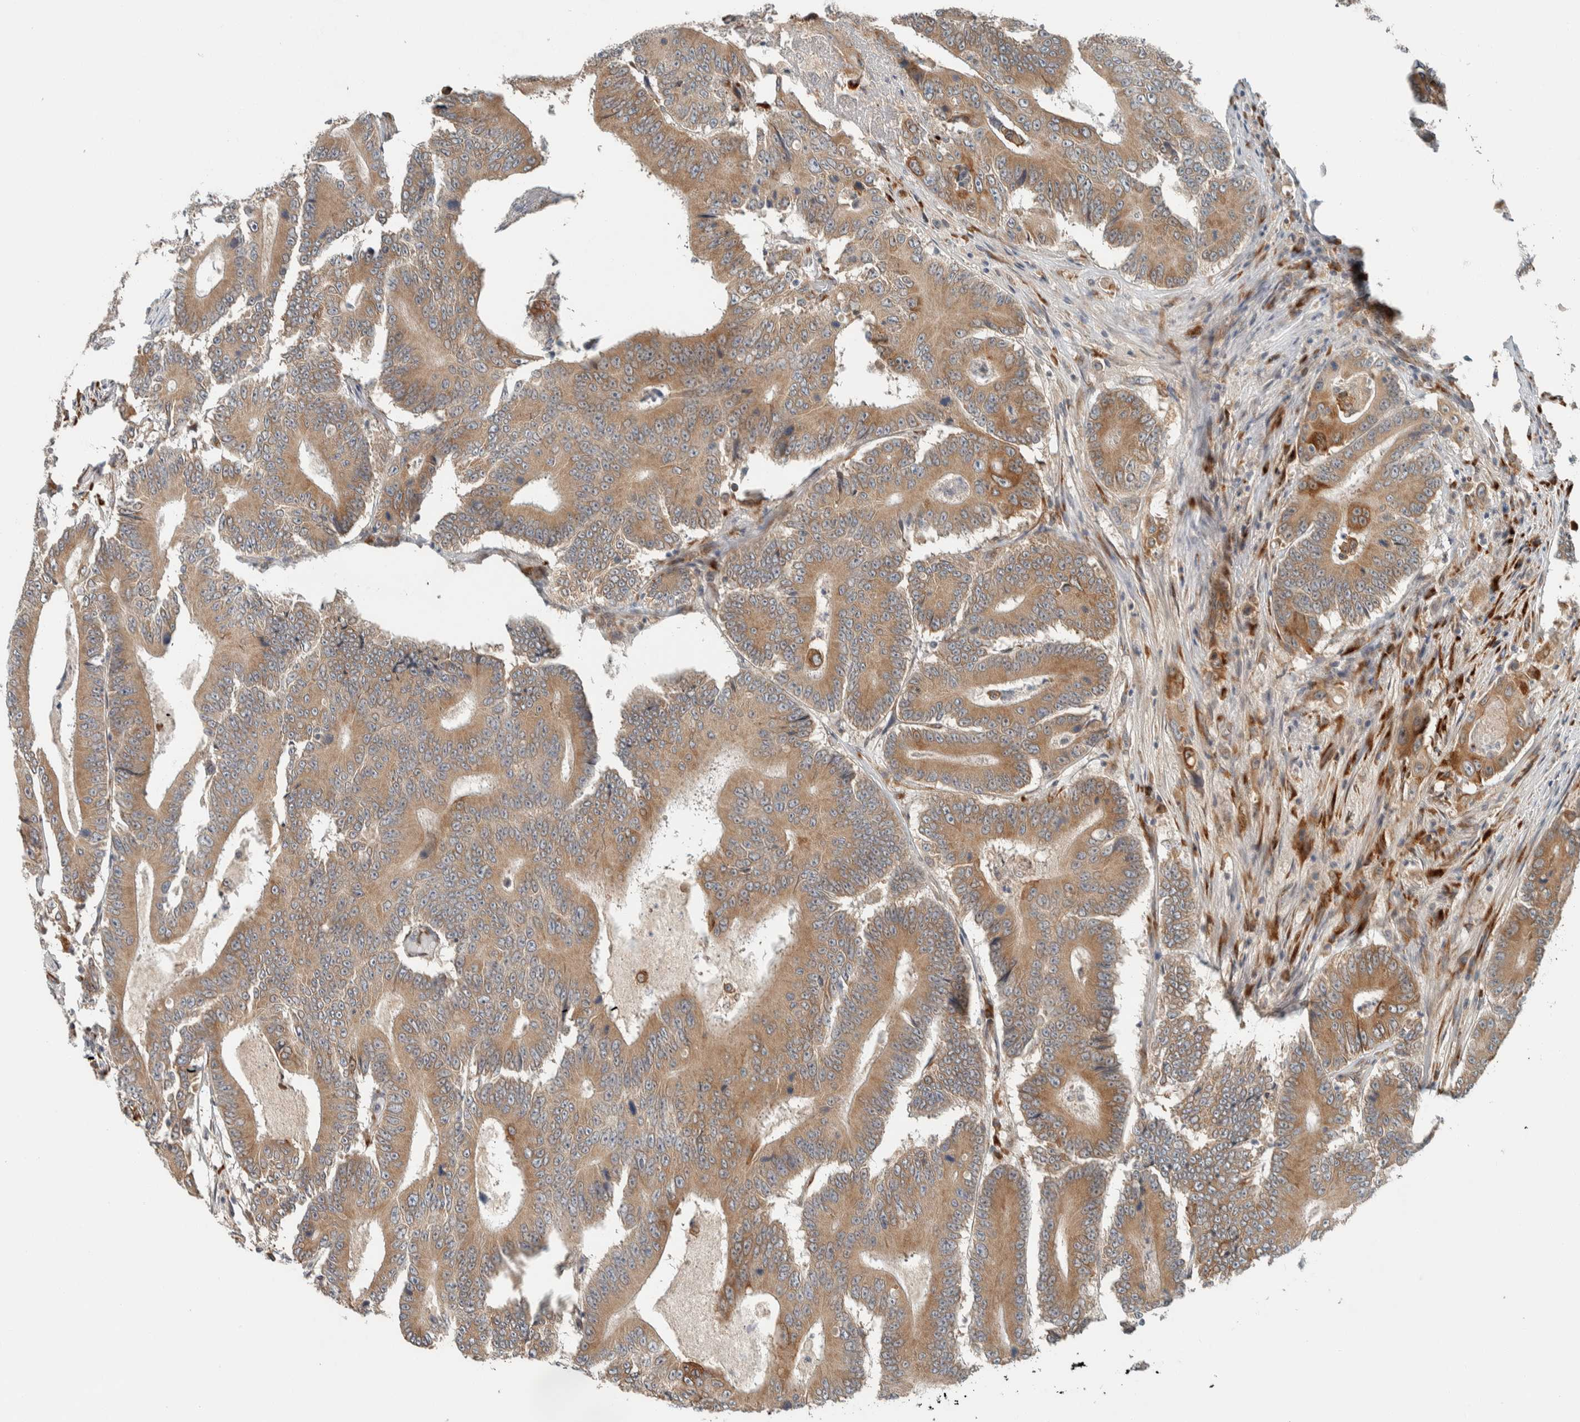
{"staining": {"intensity": "moderate", "quantity": ">75%", "location": "cytoplasmic/membranous"}, "tissue": "colorectal cancer", "cell_type": "Tumor cells", "image_type": "cancer", "snomed": [{"axis": "morphology", "description": "Adenocarcinoma, NOS"}, {"axis": "topography", "description": "Colon"}], "caption": "Approximately >75% of tumor cells in human colorectal cancer display moderate cytoplasmic/membranous protein positivity as visualized by brown immunohistochemical staining.", "gene": "CTBP2", "patient": {"sex": "male", "age": 83}}